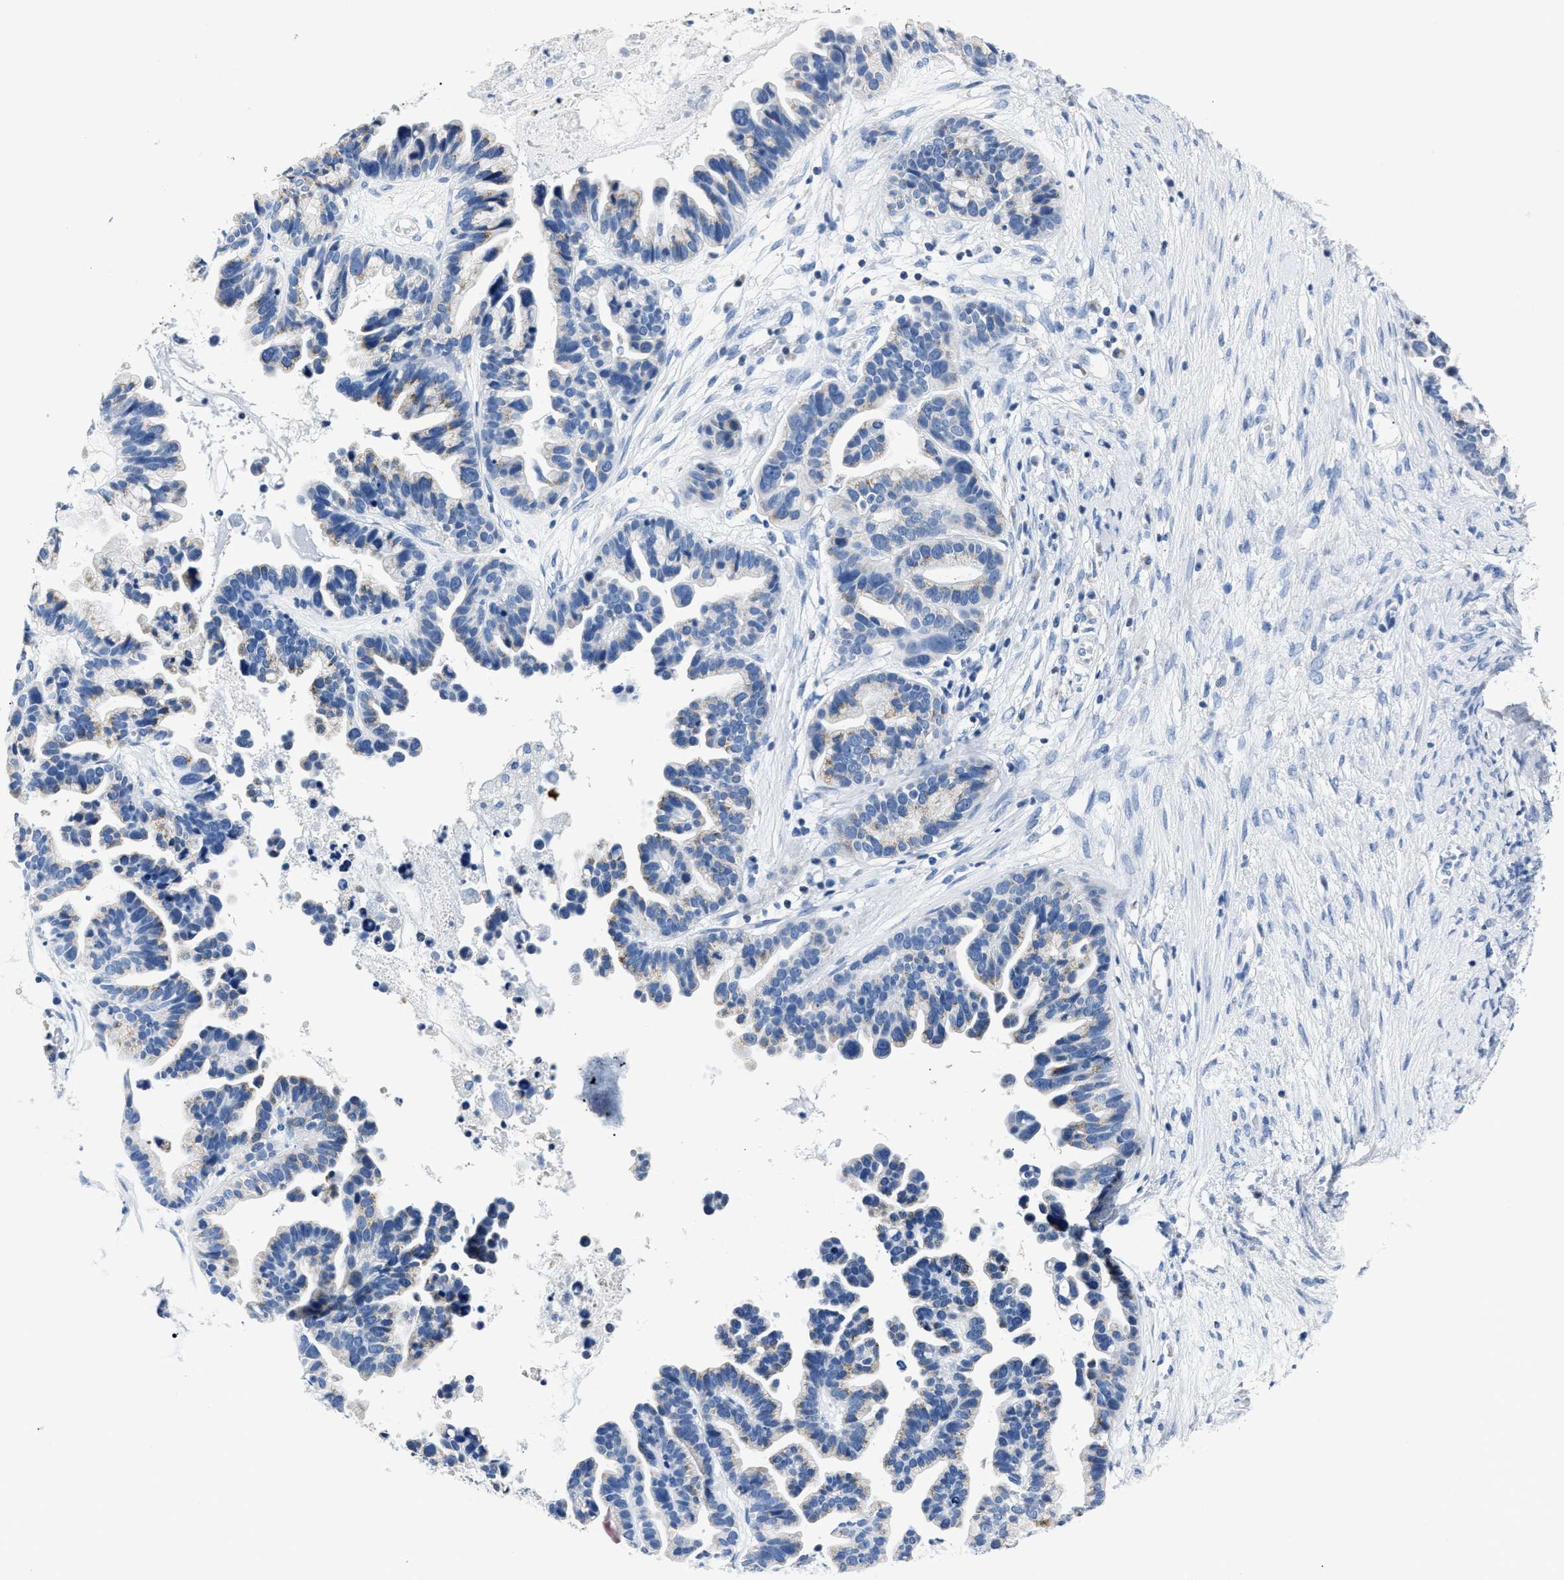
{"staining": {"intensity": "negative", "quantity": "none", "location": "none"}, "tissue": "ovarian cancer", "cell_type": "Tumor cells", "image_type": "cancer", "snomed": [{"axis": "morphology", "description": "Cystadenocarcinoma, serous, NOS"}, {"axis": "topography", "description": "Ovary"}], "caption": "This is a photomicrograph of immunohistochemistry (IHC) staining of ovarian serous cystadenocarcinoma, which shows no expression in tumor cells.", "gene": "AMACR", "patient": {"sex": "female", "age": 56}}